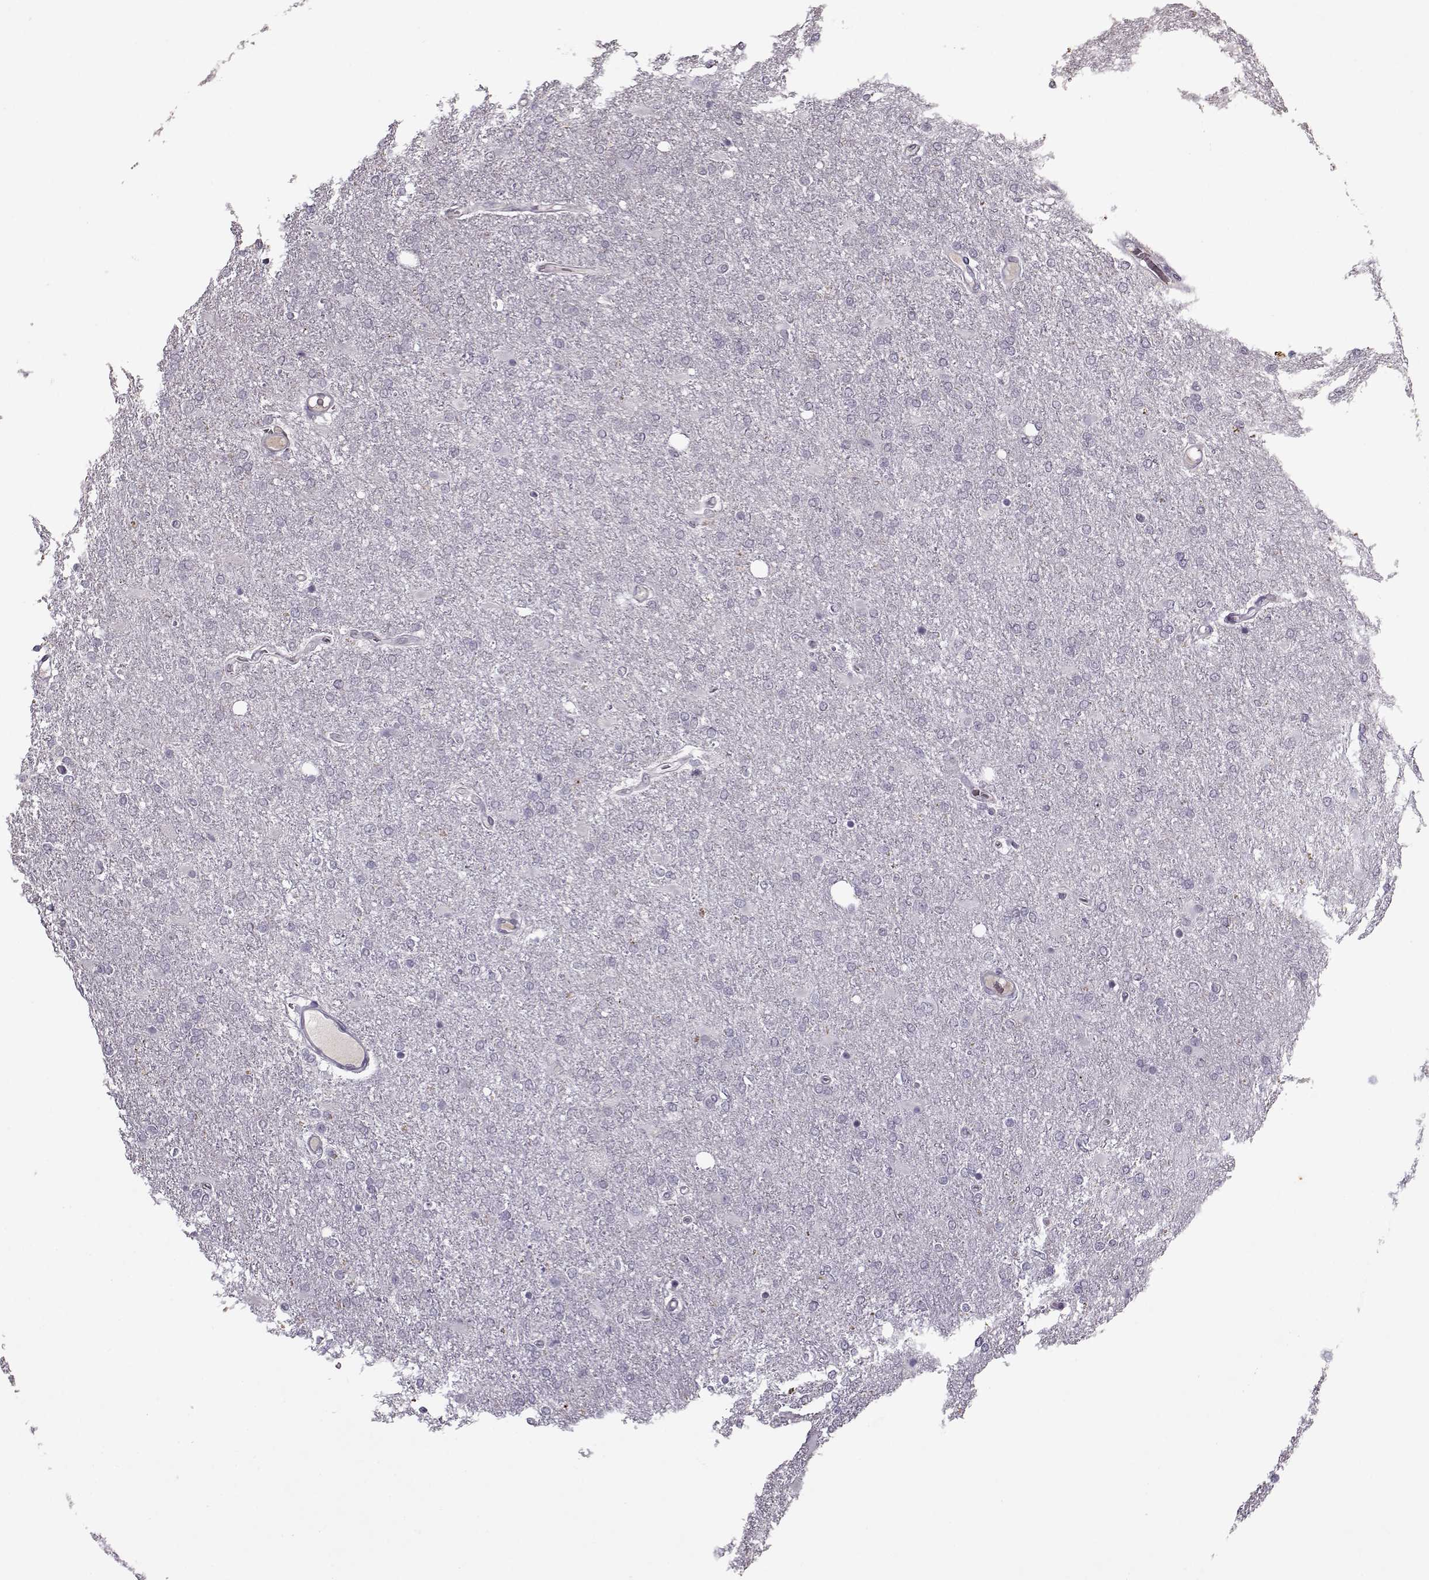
{"staining": {"intensity": "negative", "quantity": "none", "location": "none"}, "tissue": "glioma", "cell_type": "Tumor cells", "image_type": "cancer", "snomed": [{"axis": "morphology", "description": "Glioma, malignant, High grade"}, {"axis": "topography", "description": "Cerebral cortex"}], "caption": "Immunohistochemistry photomicrograph of neoplastic tissue: human high-grade glioma (malignant) stained with DAB (3,3'-diaminobenzidine) shows no significant protein positivity in tumor cells.", "gene": "KRT9", "patient": {"sex": "male", "age": 70}}